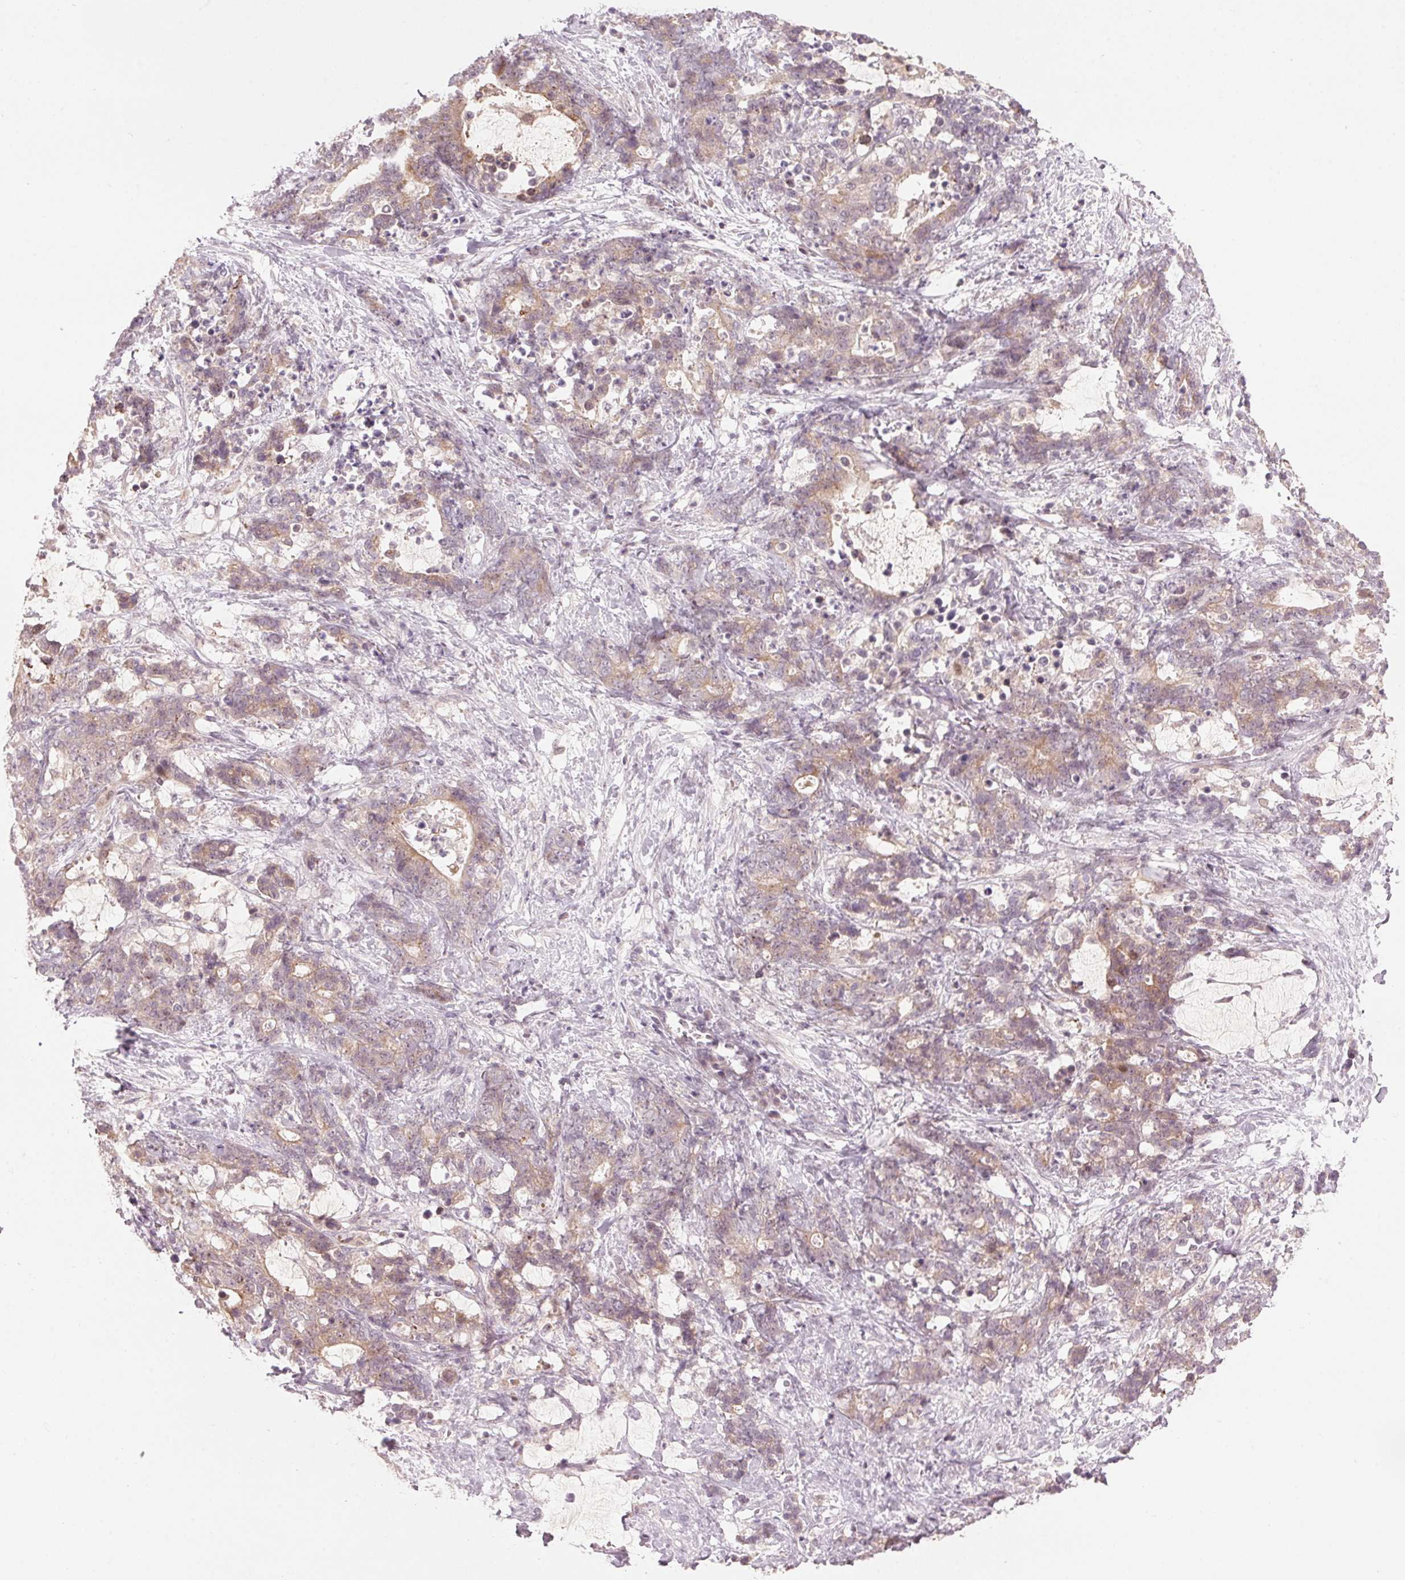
{"staining": {"intensity": "weak", "quantity": ">75%", "location": "cytoplasmic/membranous"}, "tissue": "stomach cancer", "cell_type": "Tumor cells", "image_type": "cancer", "snomed": [{"axis": "morphology", "description": "Normal tissue, NOS"}, {"axis": "morphology", "description": "Adenocarcinoma, NOS"}, {"axis": "topography", "description": "Stomach"}], "caption": "Adenocarcinoma (stomach) stained for a protein (brown) displays weak cytoplasmic/membranous positive staining in about >75% of tumor cells.", "gene": "TMED6", "patient": {"sex": "female", "age": 64}}